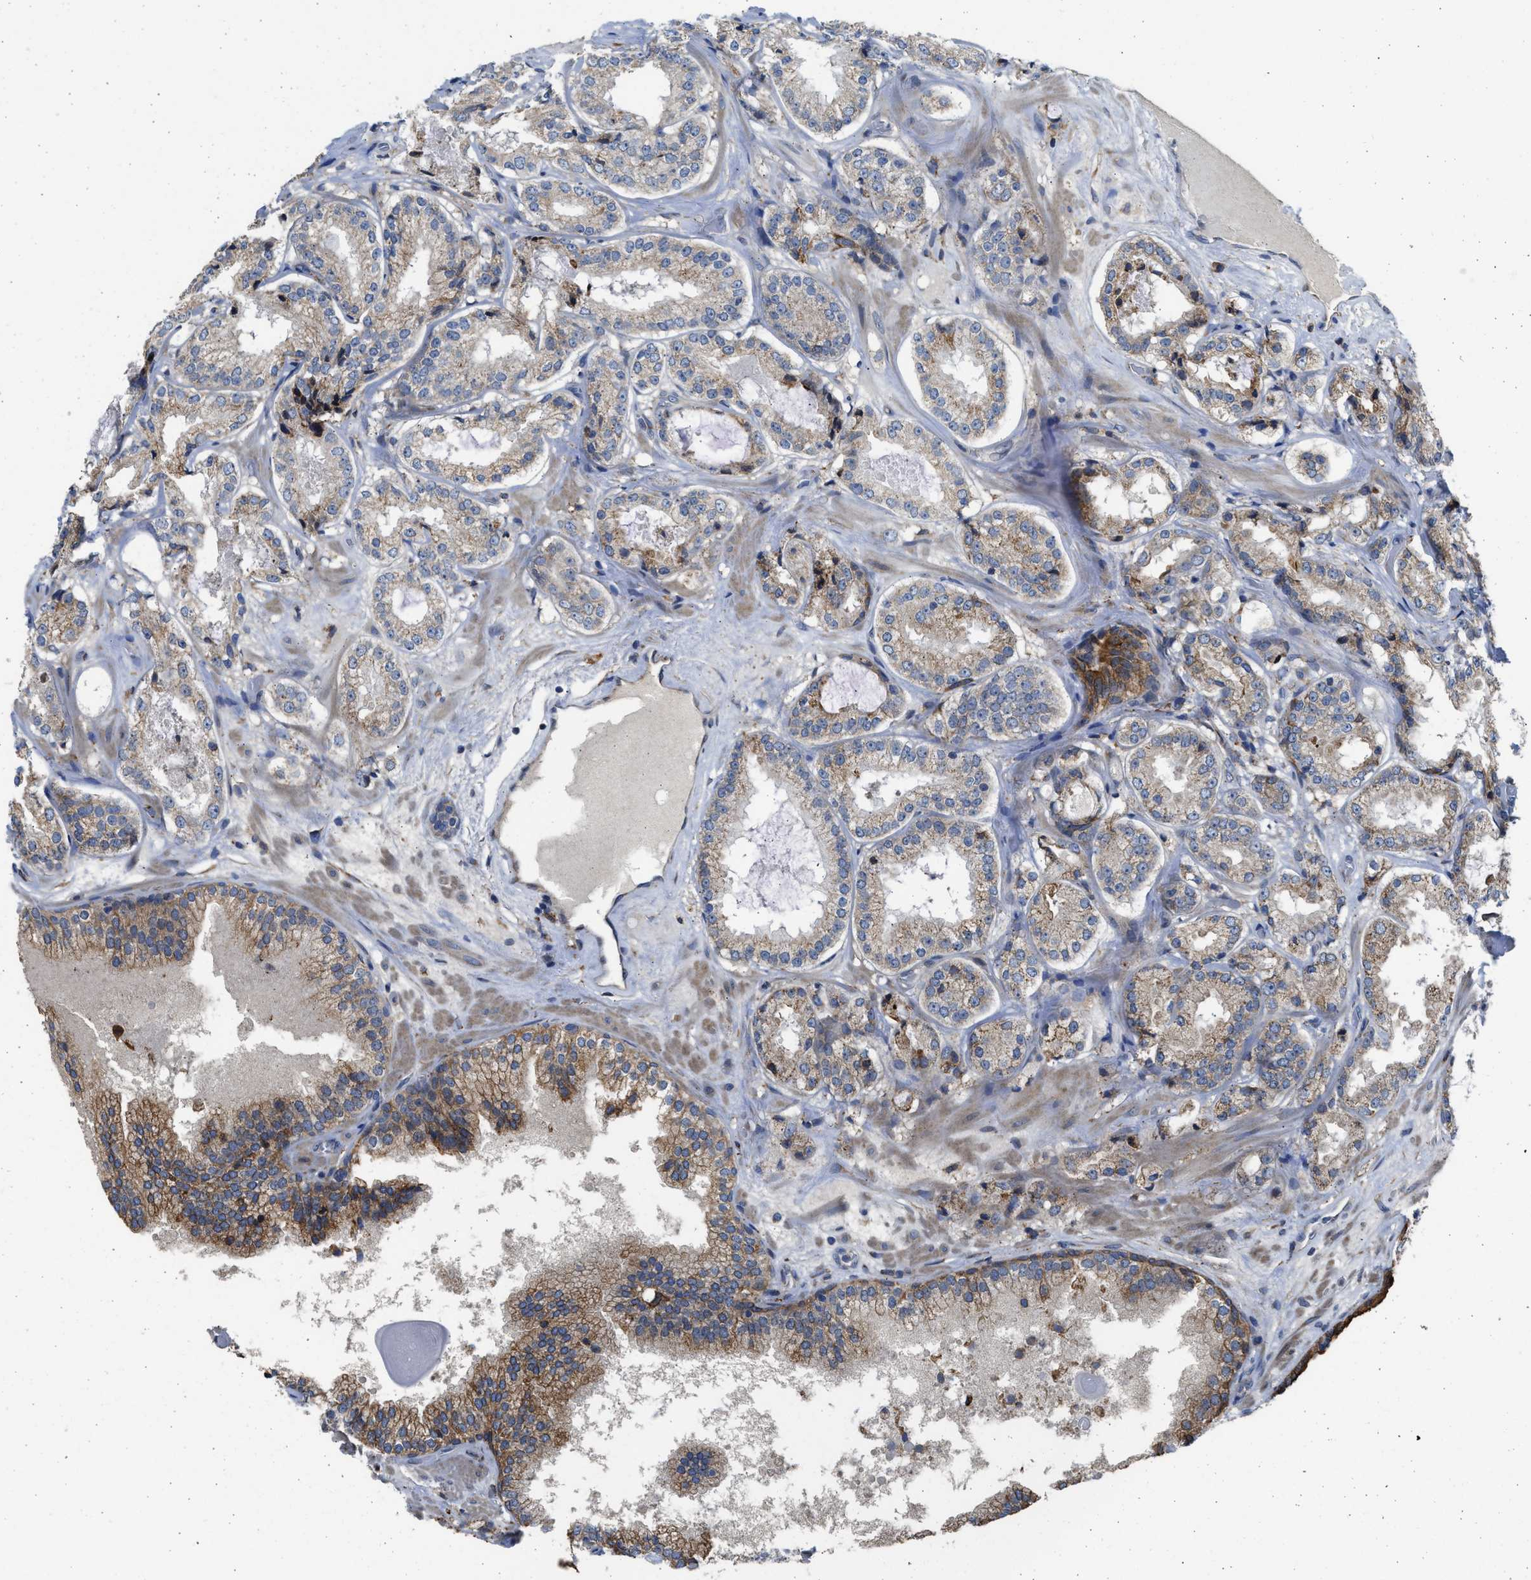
{"staining": {"intensity": "weak", "quantity": ">75%", "location": "cytoplasmic/membranous"}, "tissue": "prostate cancer", "cell_type": "Tumor cells", "image_type": "cancer", "snomed": [{"axis": "morphology", "description": "Adenocarcinoma, High grade"}, {"axis": "topography", "description": "Prostate"}], "caption": "Prostate cancer stained with DAB (3,3'-diaminobenzidine) immunohistochemistry exhibits low levels of weak cytoplasmic/membranous expression in approximately >75% of tumor cells.", "gene": "PLD2", "patient": {"sex": "male", "age": 65}}